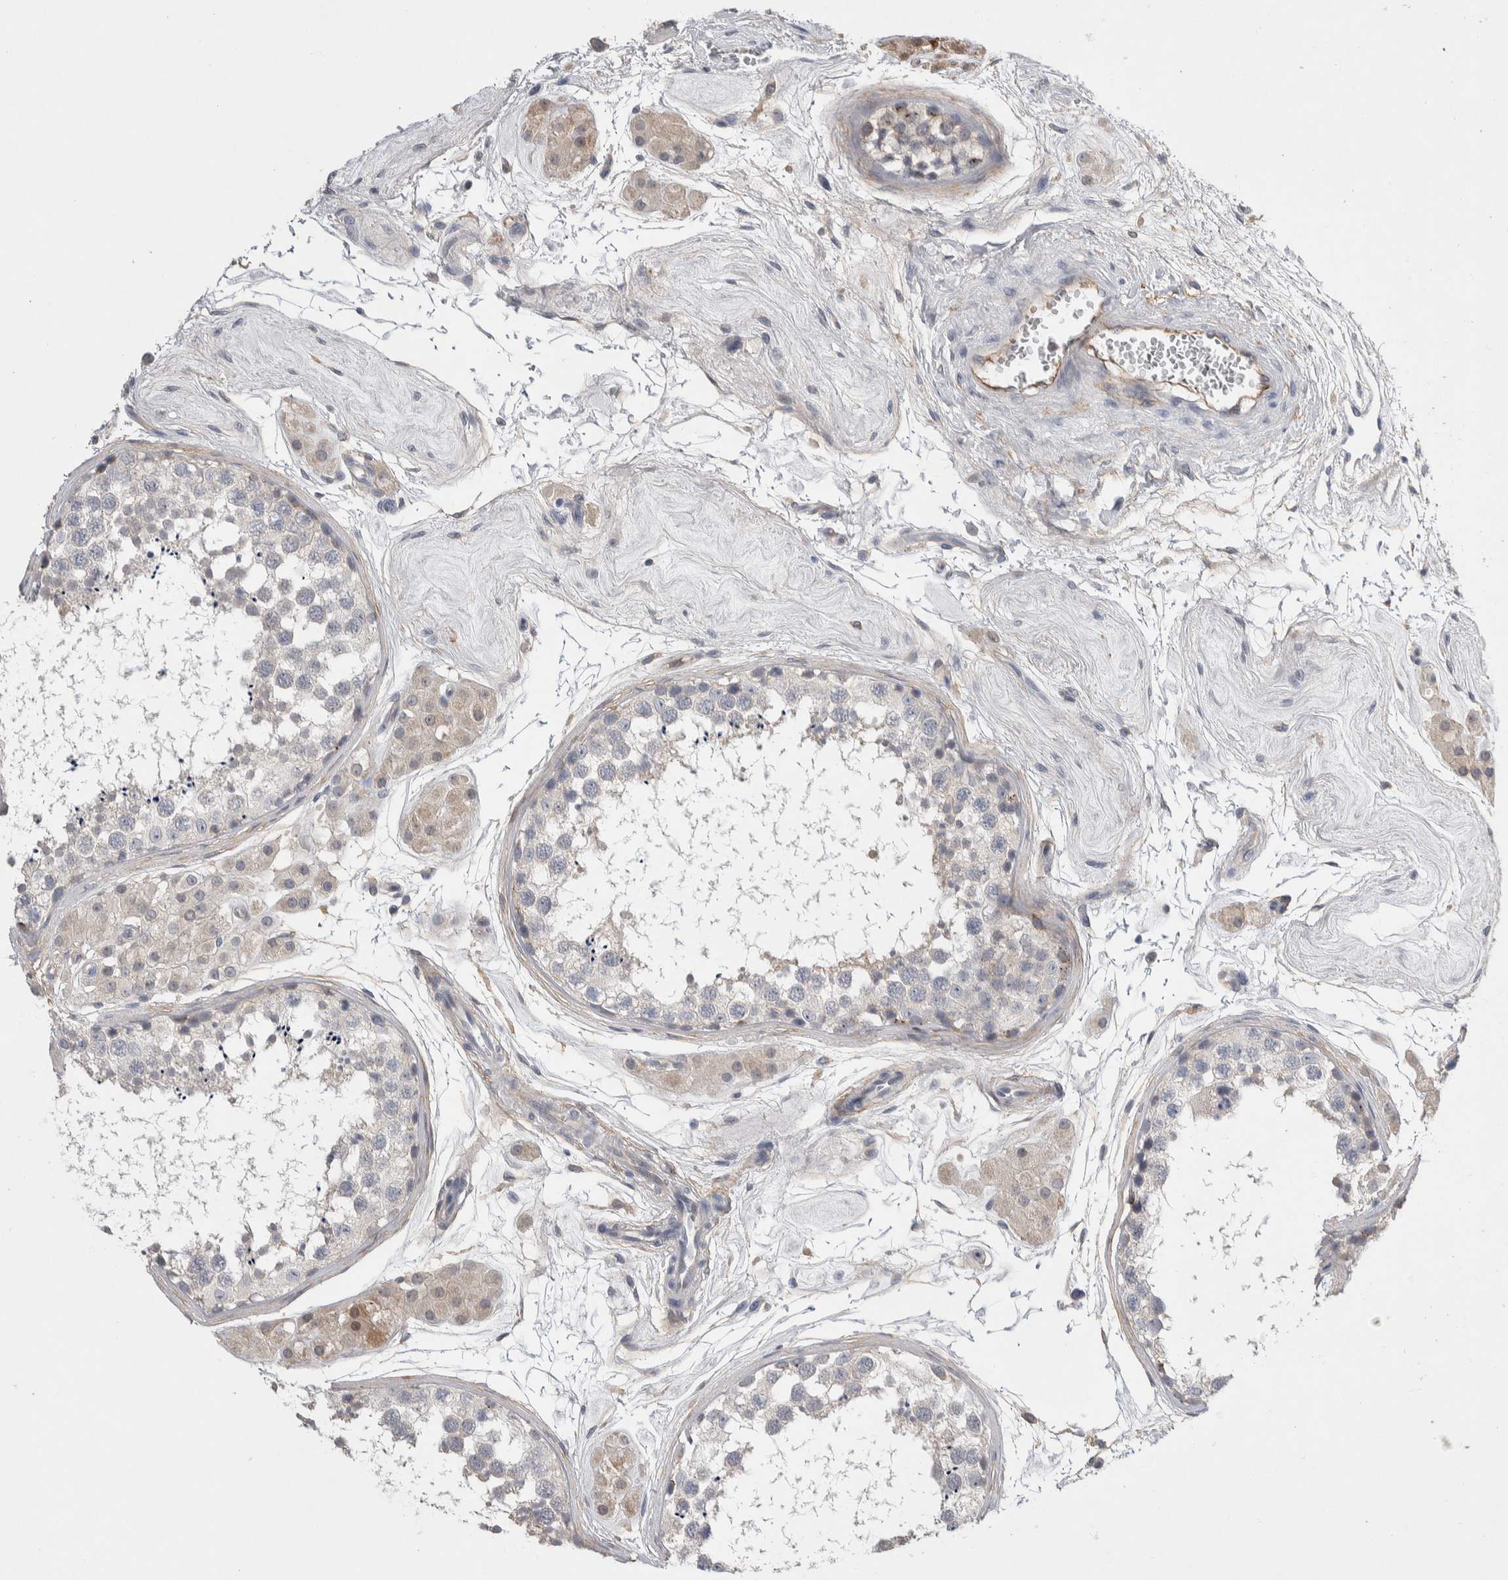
{"staining": {"intensity": "negative", "quantity": "none", "location": "none"}, "tissue": "testis", "cell_type": "Cells in seminiferous ducts", "image_type": "normal", "snomed": [{"axis": "morphology", "description": "Normal tissue, NOS"}, {"axis": "topography", "description": "Testis"}], "caption": "Cells in seminiferous ducts are negative for brown protein staining in unremarkable testis. The staining is performed using DAB brown chromogen with nuclei counter-stained in using hematoxylin.", "gene": "CEP131", "patient": {"sex": "male", "age": 56}}